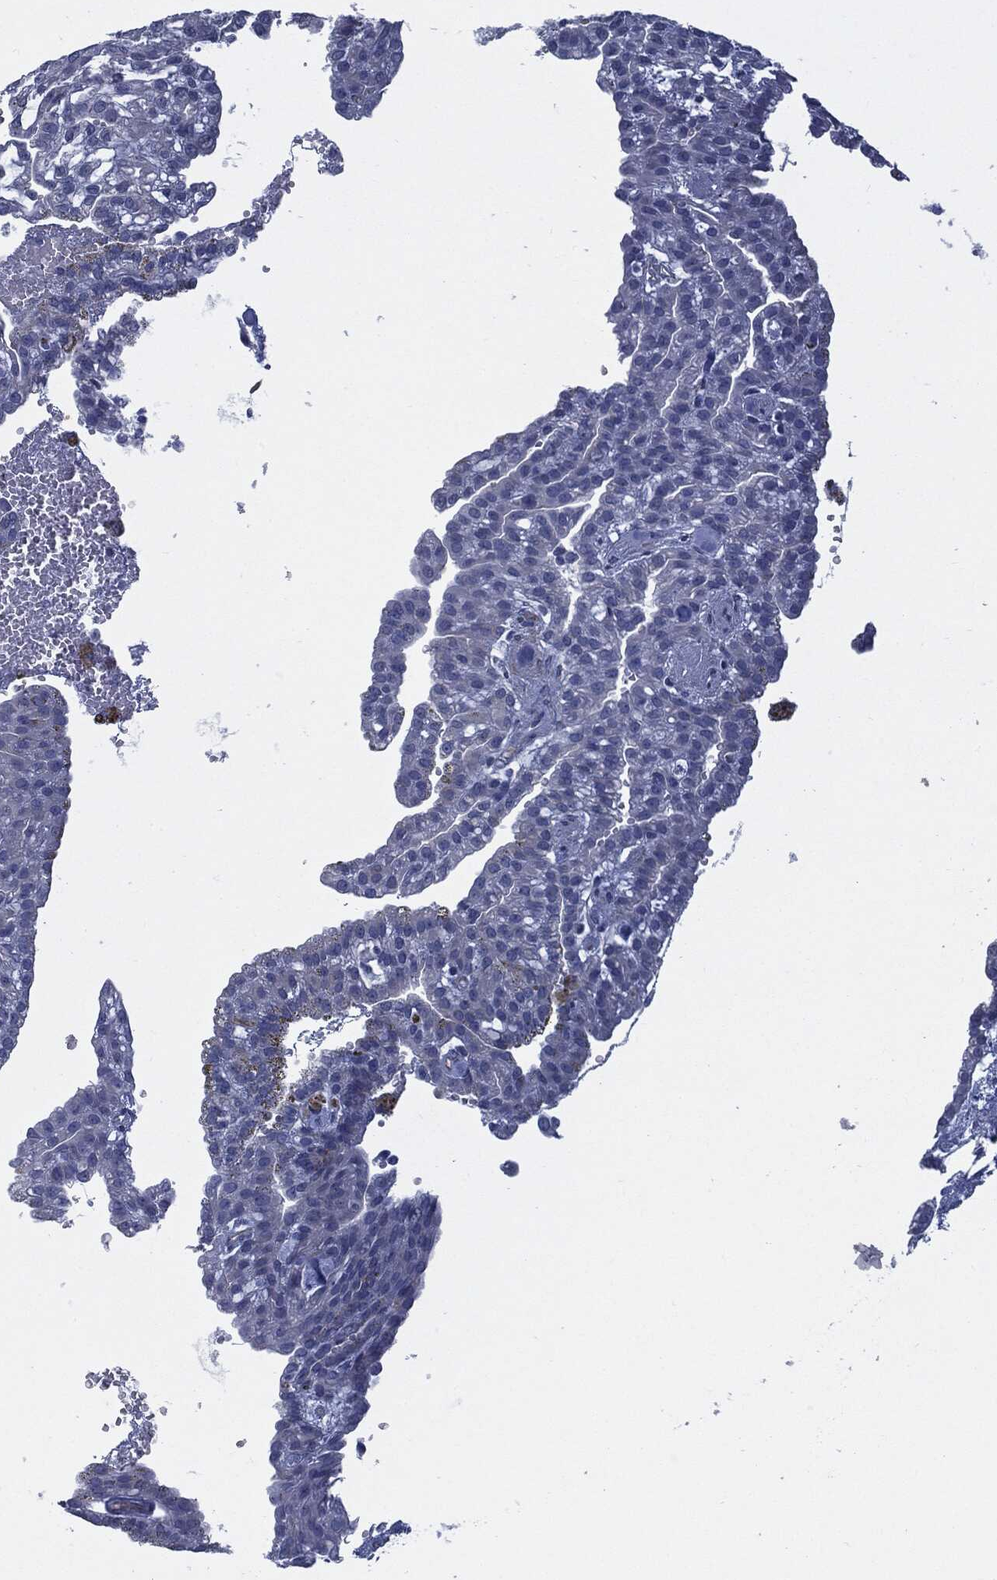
{"staining": {"intensity": "negative", "quantity": "none", "location": "none"}, "tissue": "renal cancer", "cell_type": "Tumor cells", "image_type": "cancer", "snomed": [{"axis": "morphology", "description": "Adenocarcinoma, NOS"}, {"axis": "topography", "description": "Kidney"}], "caption": "A high-resolution photomicrograph shows immunohistochemistry (IHC) staining of adenocarcinoma (renal), which shows no significant positivity in tumor cells.", "gene": "KRT5", "patient": {"sex": "male", "age": 63}}